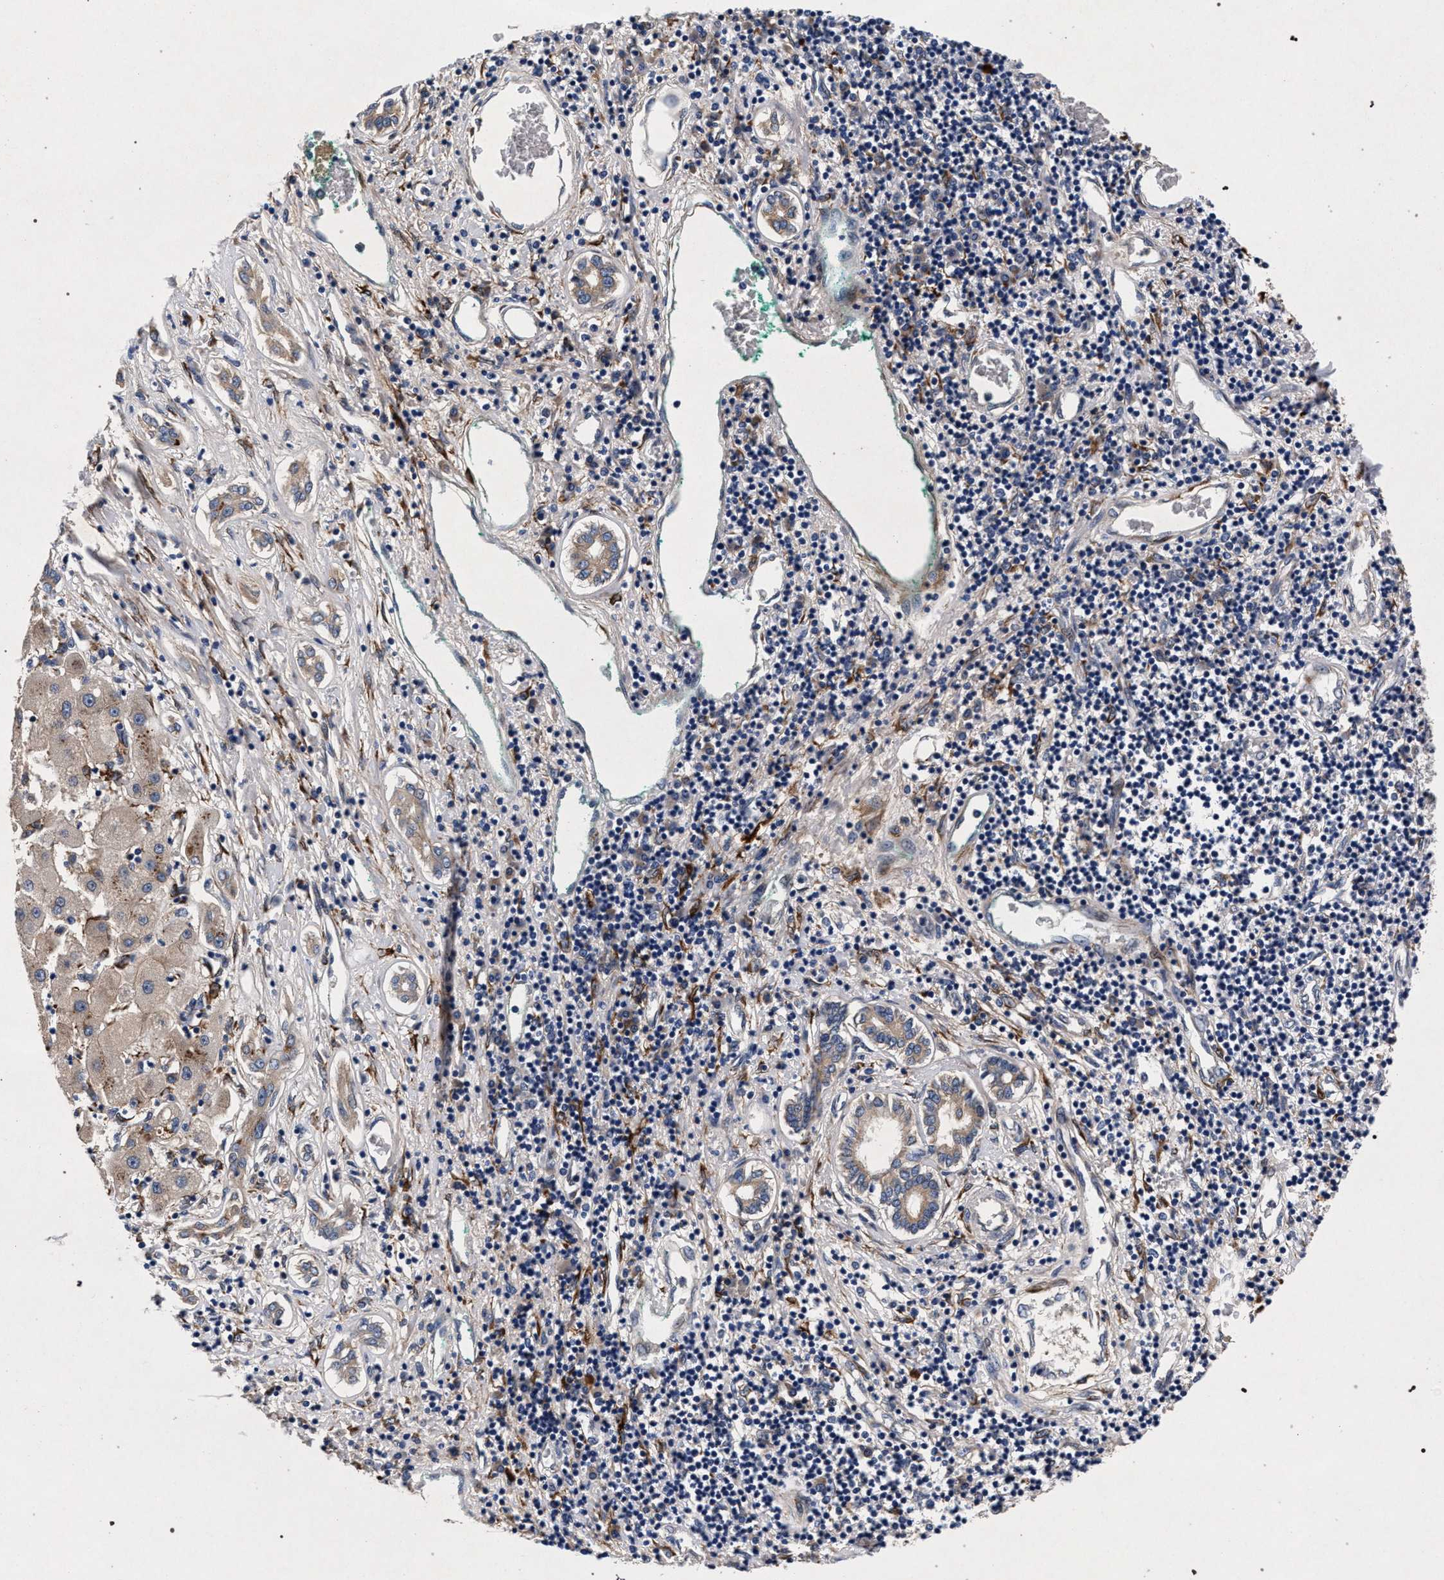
{"staining": {"intensity": "weak", "quantity": "<25%", "location": "cytoplasmic/membranous"}, "tissue": "liver cancer", "cell_type": "Tumor cells", "image_type": "cancer", "snomed": [{"axis": "morphology", "description": "Carcinoma, Hepatocellular, NOS"}, {"axis": "topography", "description": "Liver"}], "caption": "An immunohistochemistry (IHC) micrograph of hepatocellular carcinoma (liver) is shown. There is no staining in tumor cells of hepatocellular carcinoma (liver).", "gene": "NEK7", "patient": {"sex": "male", "age": 65}}